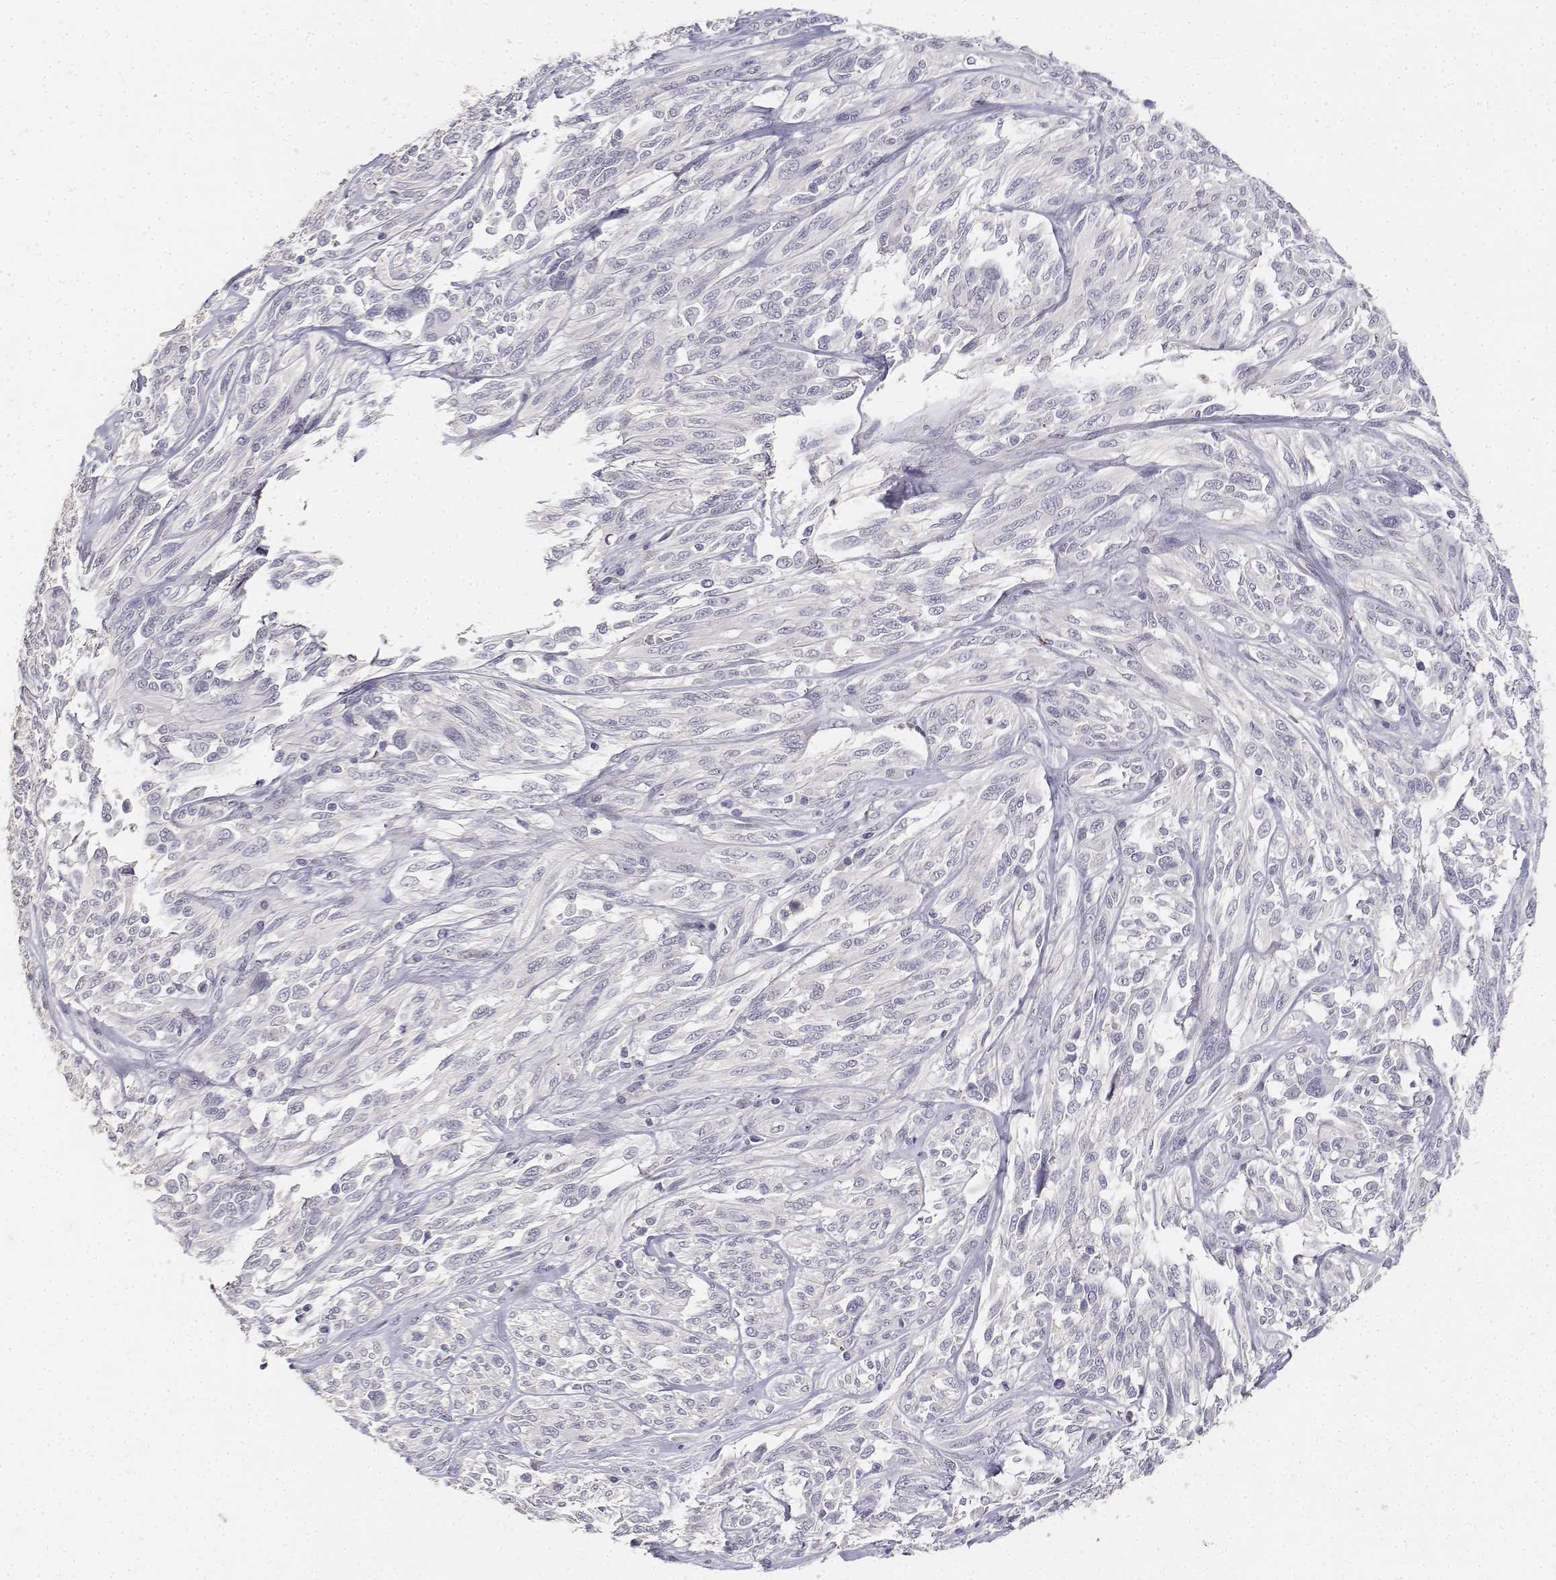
{"staining": {"intensity": "negative", "quantity": "none", "location": "none"}, "tissue": "melanoma", "cell_type": "Tumor cells", "image_type": "cancer", "snomed": [{"axis": "morphology", "description": "Malignant melanoma, NOS"}, {"axis": "topography", "description": "Skin"}], "caption": "Immunohistochemistry (IHC) histopathology image of neoplastic tissue: malignant melanoma stained with DAB (3,3'-diaminobenzidine) demonstrates no significant protein staining in tumor cells. The staining is performed using DAB (3,3'-diaminobenzidine) brown chromogen with nuclei counter-stained in using hematoxylin.", "gene": "PAEP", "patient": {"sex": "female", "age": 91}}